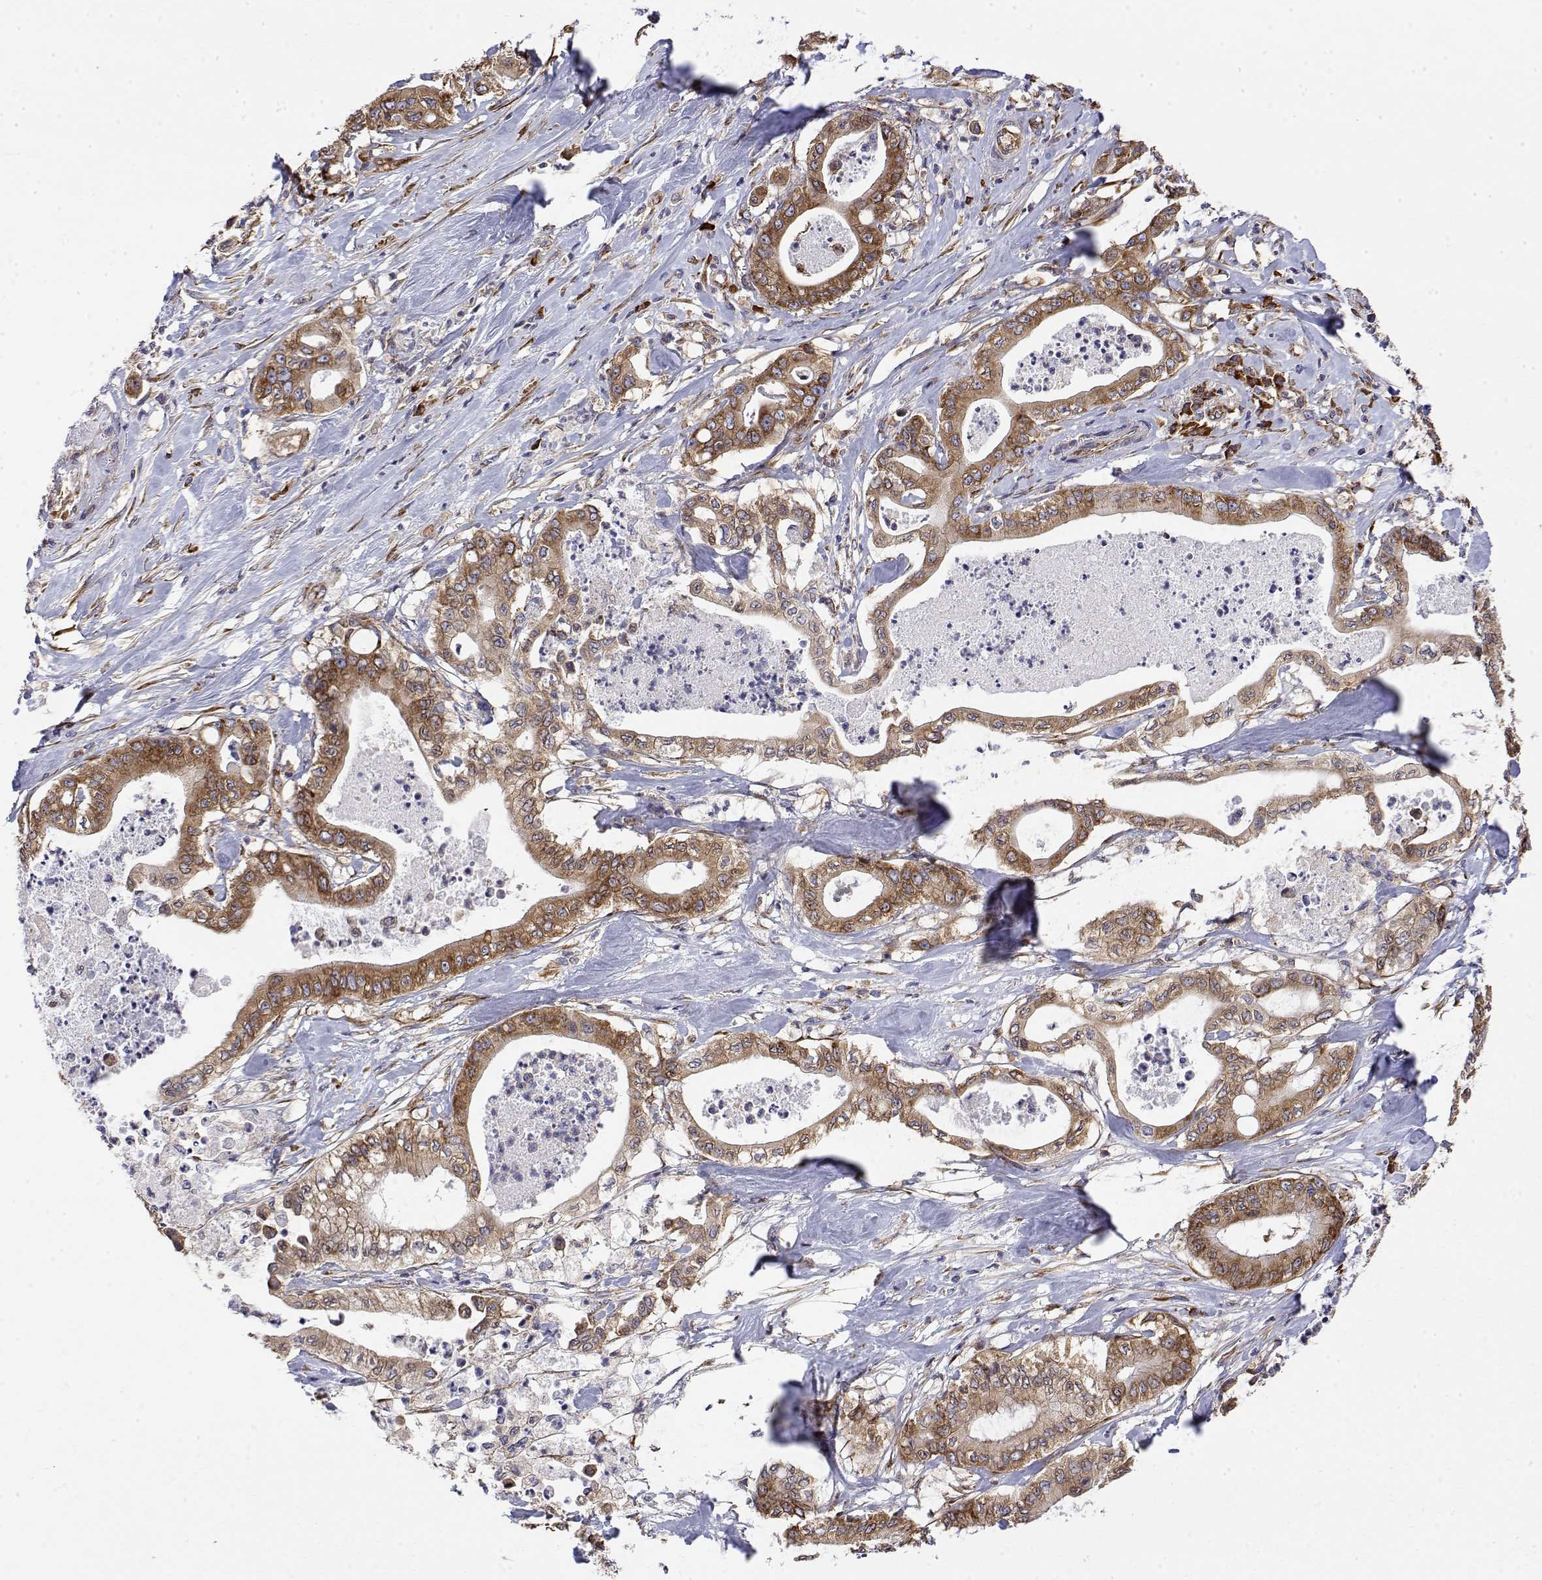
{"staining": {"intensity": "moderate", "quantity": ">75%", "location": "cytoplasmic/membranous"}, "tissue": "pancreatic cancer", "cell_type": "Tumor cells", "image_type": "cancer", "snomed": [{"axis": "morphology", "description": "Adenocarcinoma, NOS"}, {"axis": "topography", "description": "Pancreas"}], "caption": "Tumor cells reveal medium levels of moderate cytoplasmic/membranous staining in about >75% of cells in human adenocarcinoma (pancreatic).", "gene": "EEF1G", "patient": {"sex": "male", "age": 71}}